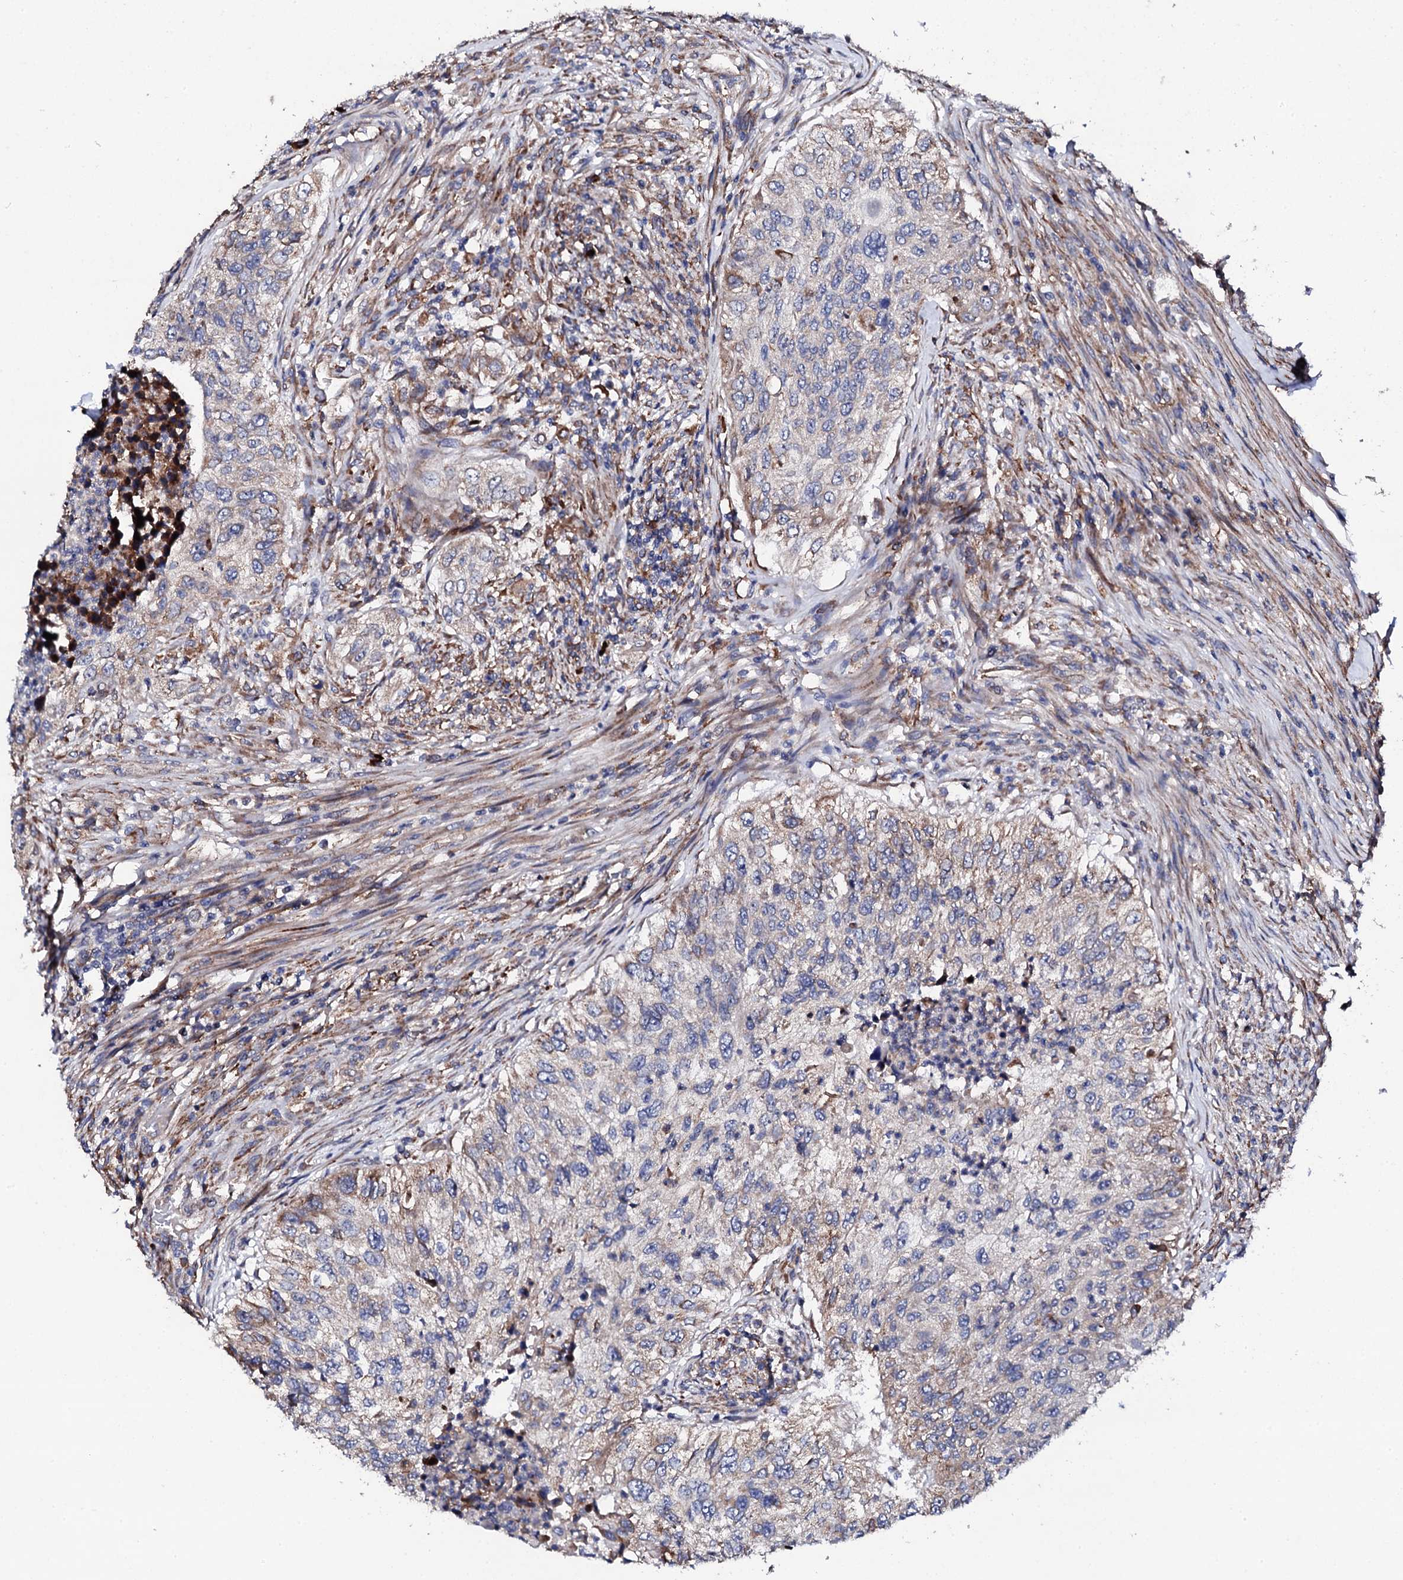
{"staining": {"intensity": "moderate", "quantity": "<25%", "location": "cytoplasmic/membranous"}, "tissue": "urothelial cancer", "cell_type": "Tumor cells", "image_type": "cancer", "snomed": [{"axis": "morphology", "description": "Urothelial carcinoma, High grade"}, {"axis": "topography", "description": "Urinary bladder"}], "caption": "Immunohistochemical staining of urothelial cancer displays low levels of moderate cytoplasmic/membranous staining in about <25% of tumor cells.", "gene": "LIPT2", "patient": {"sex": "female", "age": 60}}